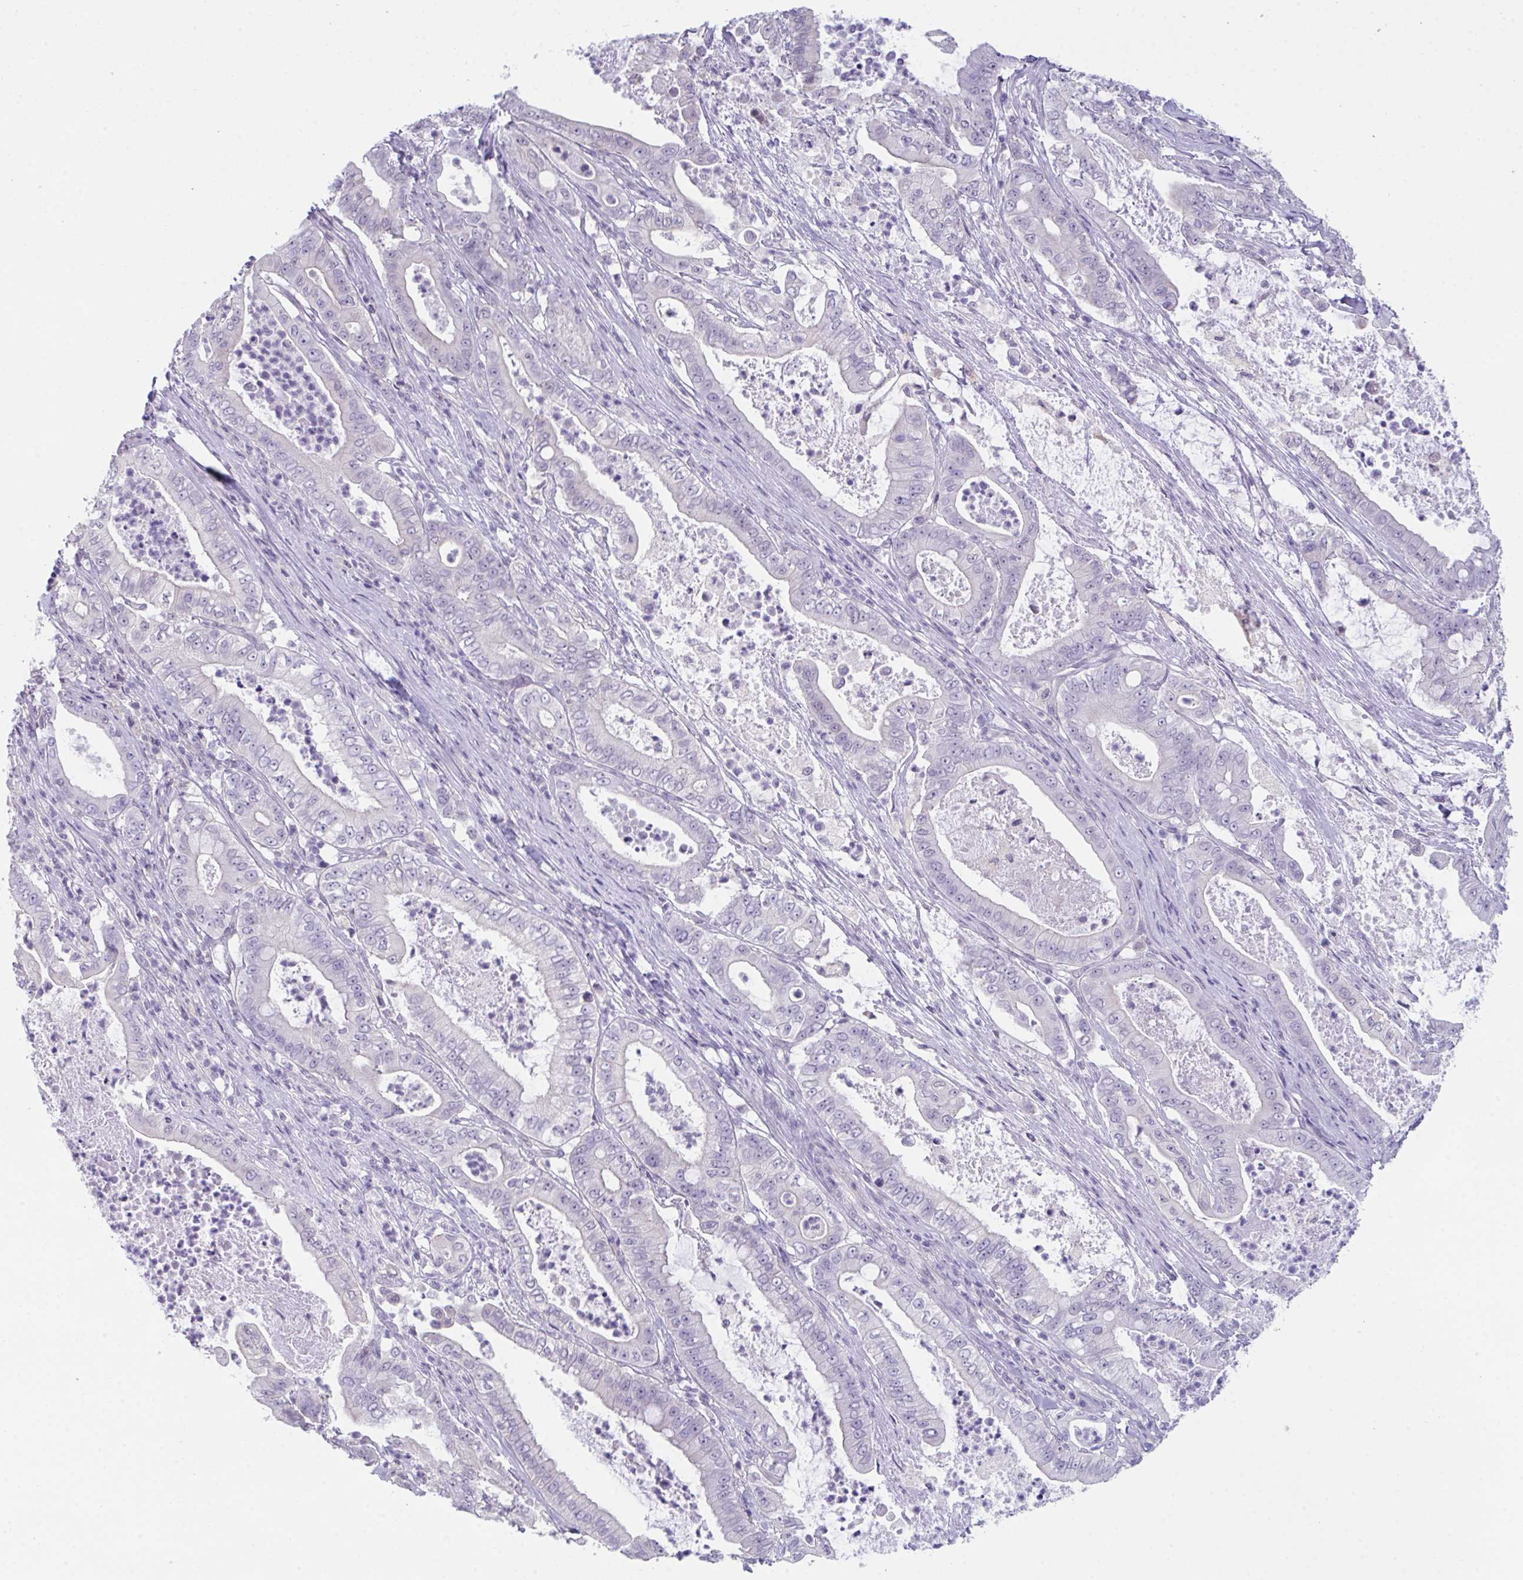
{"staining": {"intensity": "negative", "quantity": "none", "location": "none"}, "tissue": "pancreatic cancer", "cell_type": "Tumor cells", "image_type": "cancer", "snomed": [{"axis": "morphology", "description": "Adenocarcinoma, NOS"}, {"axis": "topography", "description": "Pancreas"}], "caption": "An IHC photomicrograph of adenocarcinoma (pancreatic) is shown. There is no staining in tumor cells of adenocarcinoma (pancreatic).", "gene": "ATP6V0D2", "patient": {"sex": "male", "age": 71}}